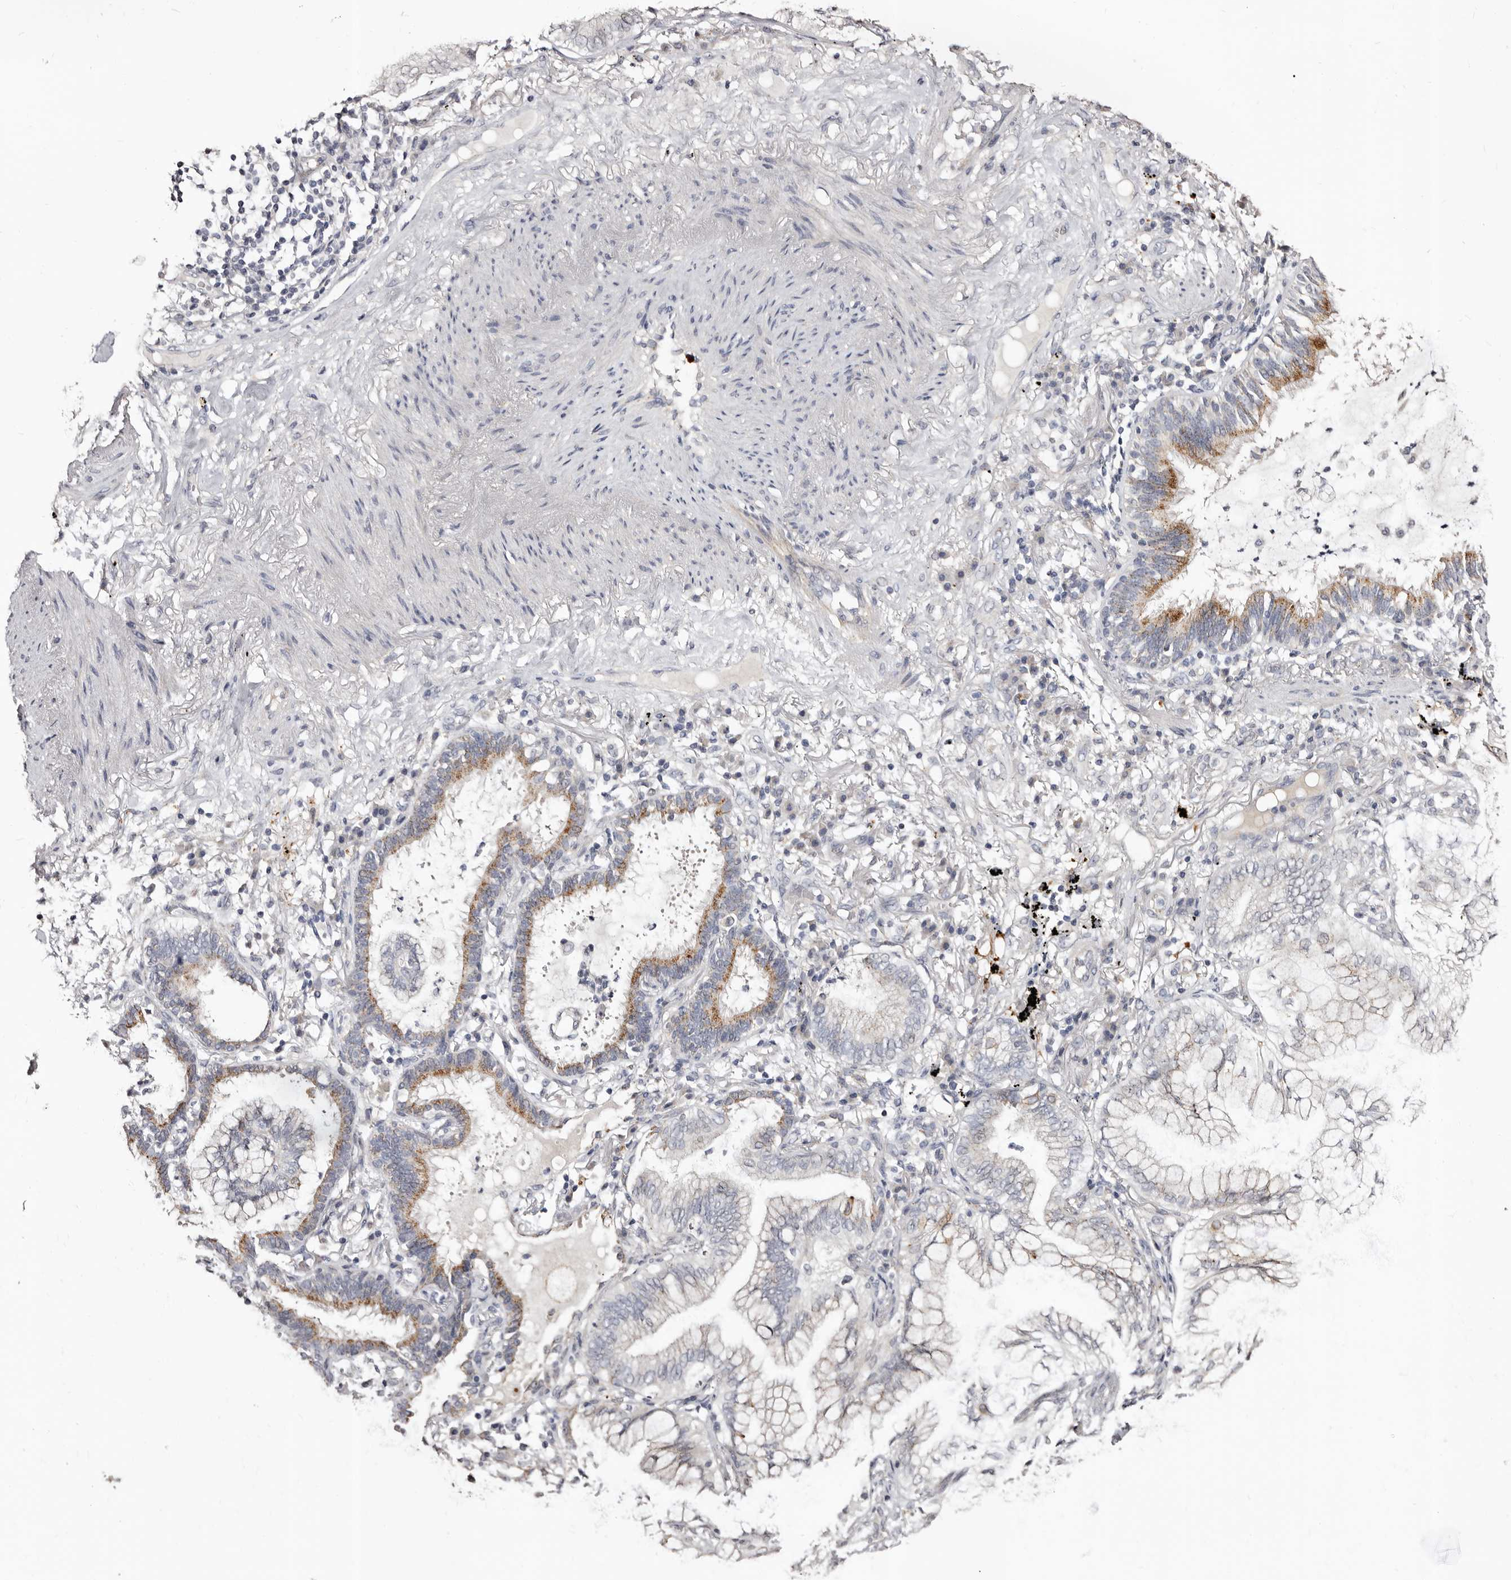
{"staining": {"intensity": "moderate", "quantity": "25%-75%", "location": "cytoplasmic/membranous"}, "tissue": "lung cancer", "cell_type": "Tumor cells", "image_type": "cancer", "snomed": [{"axis": "morphology", "description": "Adenocarcinoma, NOS"}, {"axis": "topography", "description": "Lung"}], "caption": "There is medium levels of moderate cytoplasmic/membranous positivity in tumor cells of lung cancer, as demonstrated by immunohistochemical staining (brown color).", "gene": "PTAFR", "patient": {"sex": "female", "age": 70}}